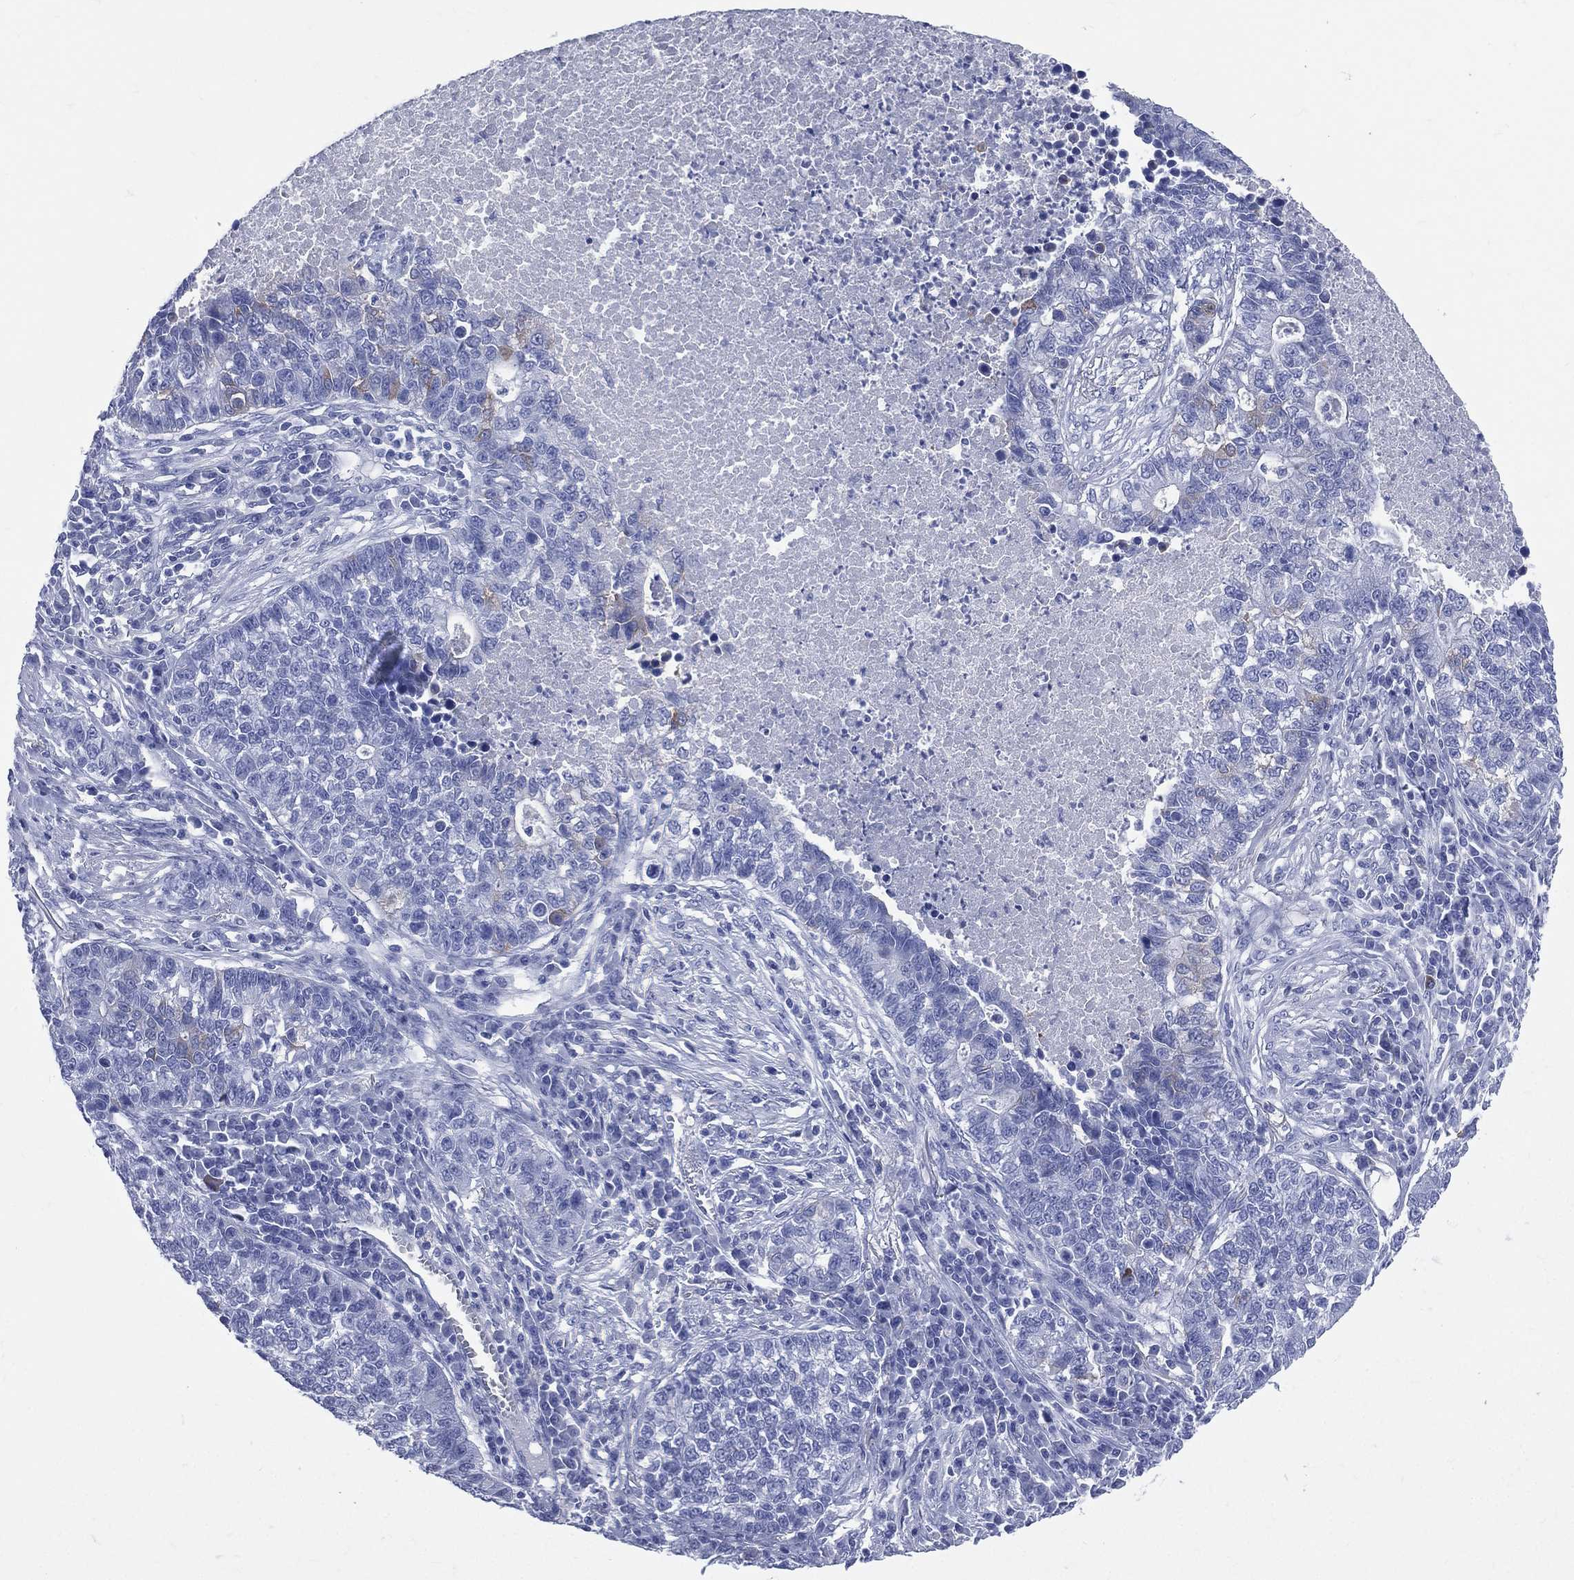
{"staining": {"intensity": "negative", "quantity": "none", "location": "none"}, "tissue": "lung cancer", "cell_type": "Tumor cells", "image_type": "cancer", "snomed": [{"axis": "morphology", "description": "Adenocarcinoma, NOS"}, {"axis": "topography", "description": "Lung"}], "caption": "This is an IHC micrograph of adenocarcinoma (lung). There is no expression in tumor cells.", "gene": "SYP", "patient": {"sex": "male", "age": 57}}